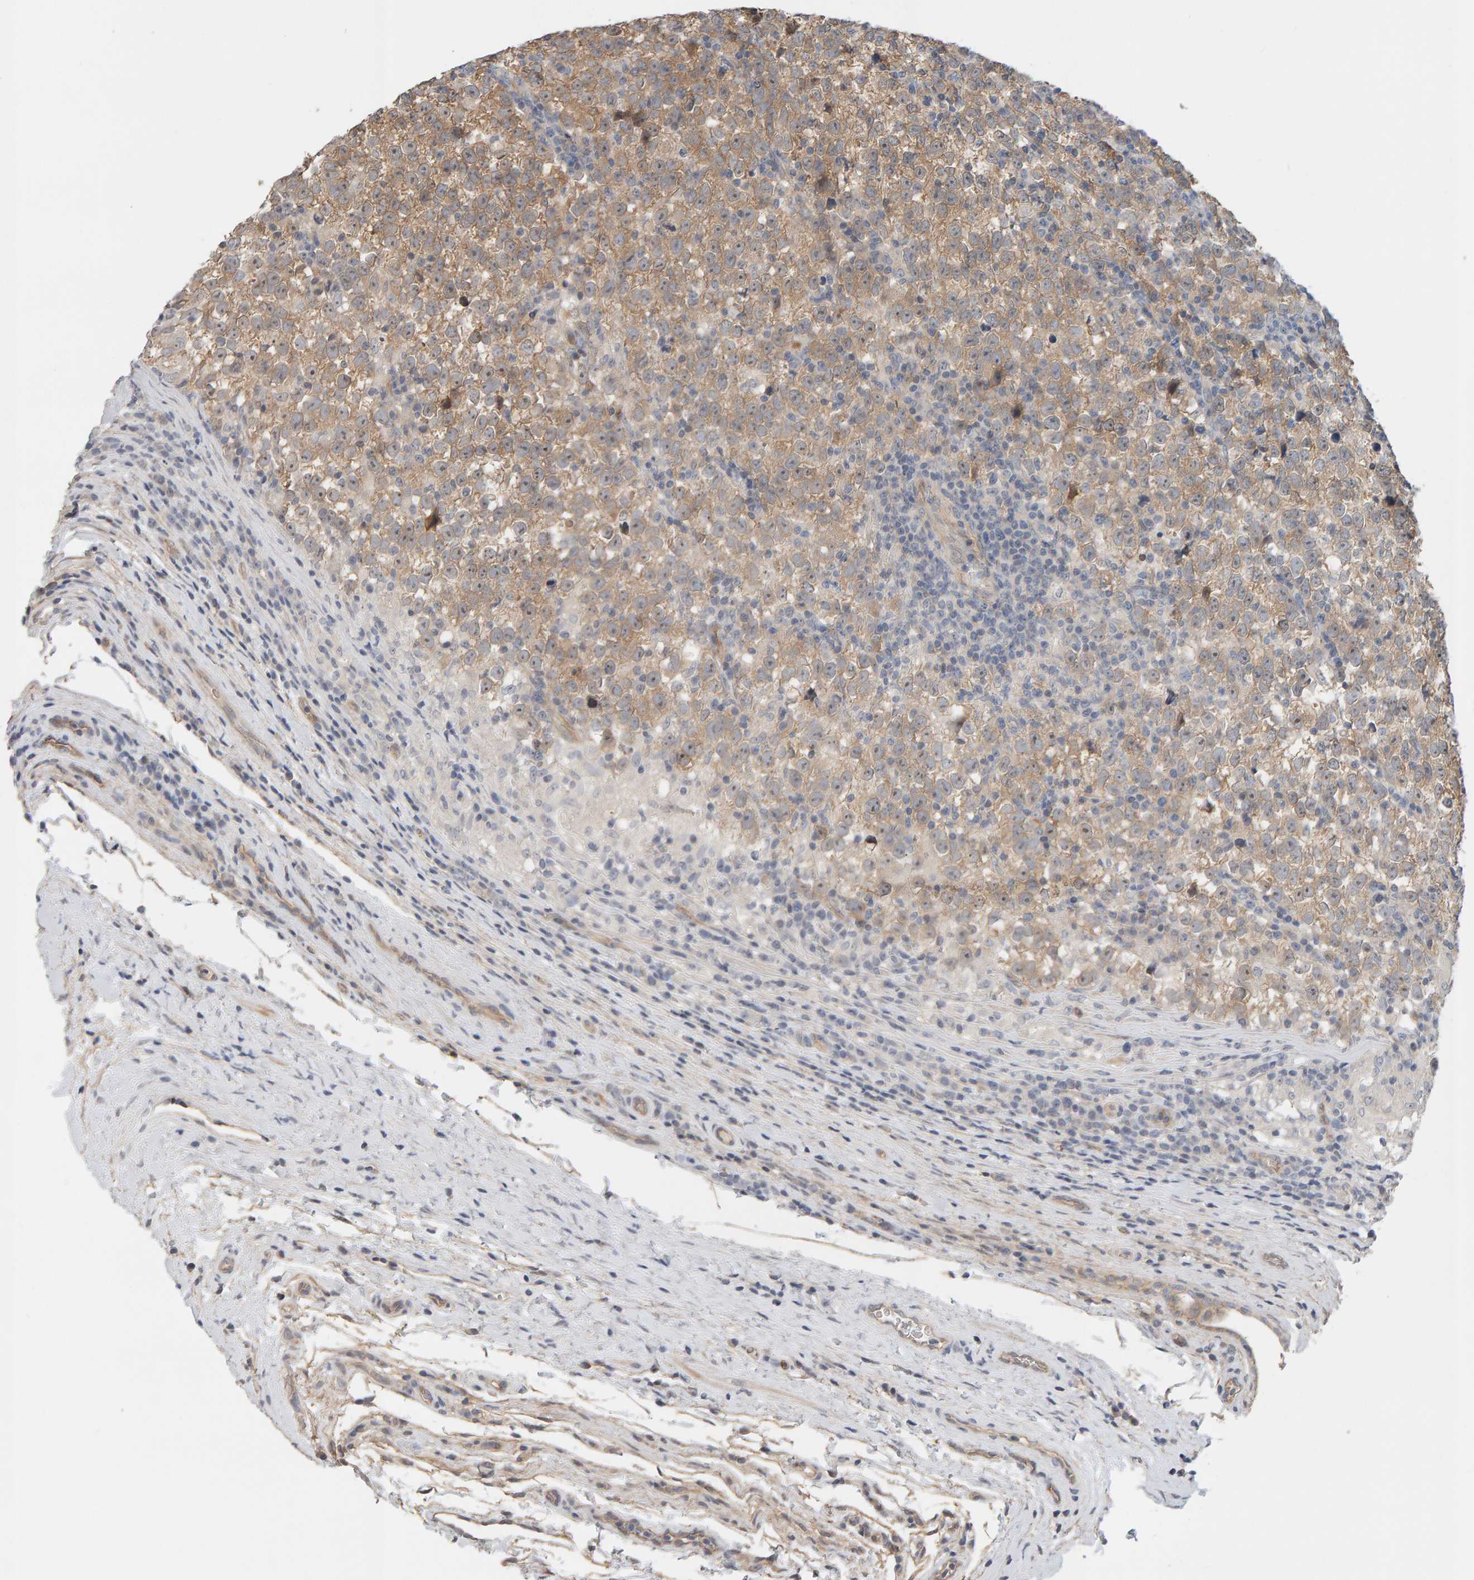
{"staining": {"intensity": "weak", "quantity": ">75%", "location": "cytoplasmic/membranous,nuclear"}, "tissue": "testis cancer", "cell_type": "Tumor cells", "image_type": "cancer", "snomed": [{"axis": "morphology", "description": "Normal tissue, NOS"}, {"axis": "morphology", "description": "Seminoma, NOS"}, {"axis": "topography", "description": "Testis"}], "caption": "Weak cytoplasmic/membranous and nuclear protein expression is seen in about >75% of tumor cells in testis cancer.", "gene": "PPP1R16A", "patient": {"sex": "male", "age": 43}}